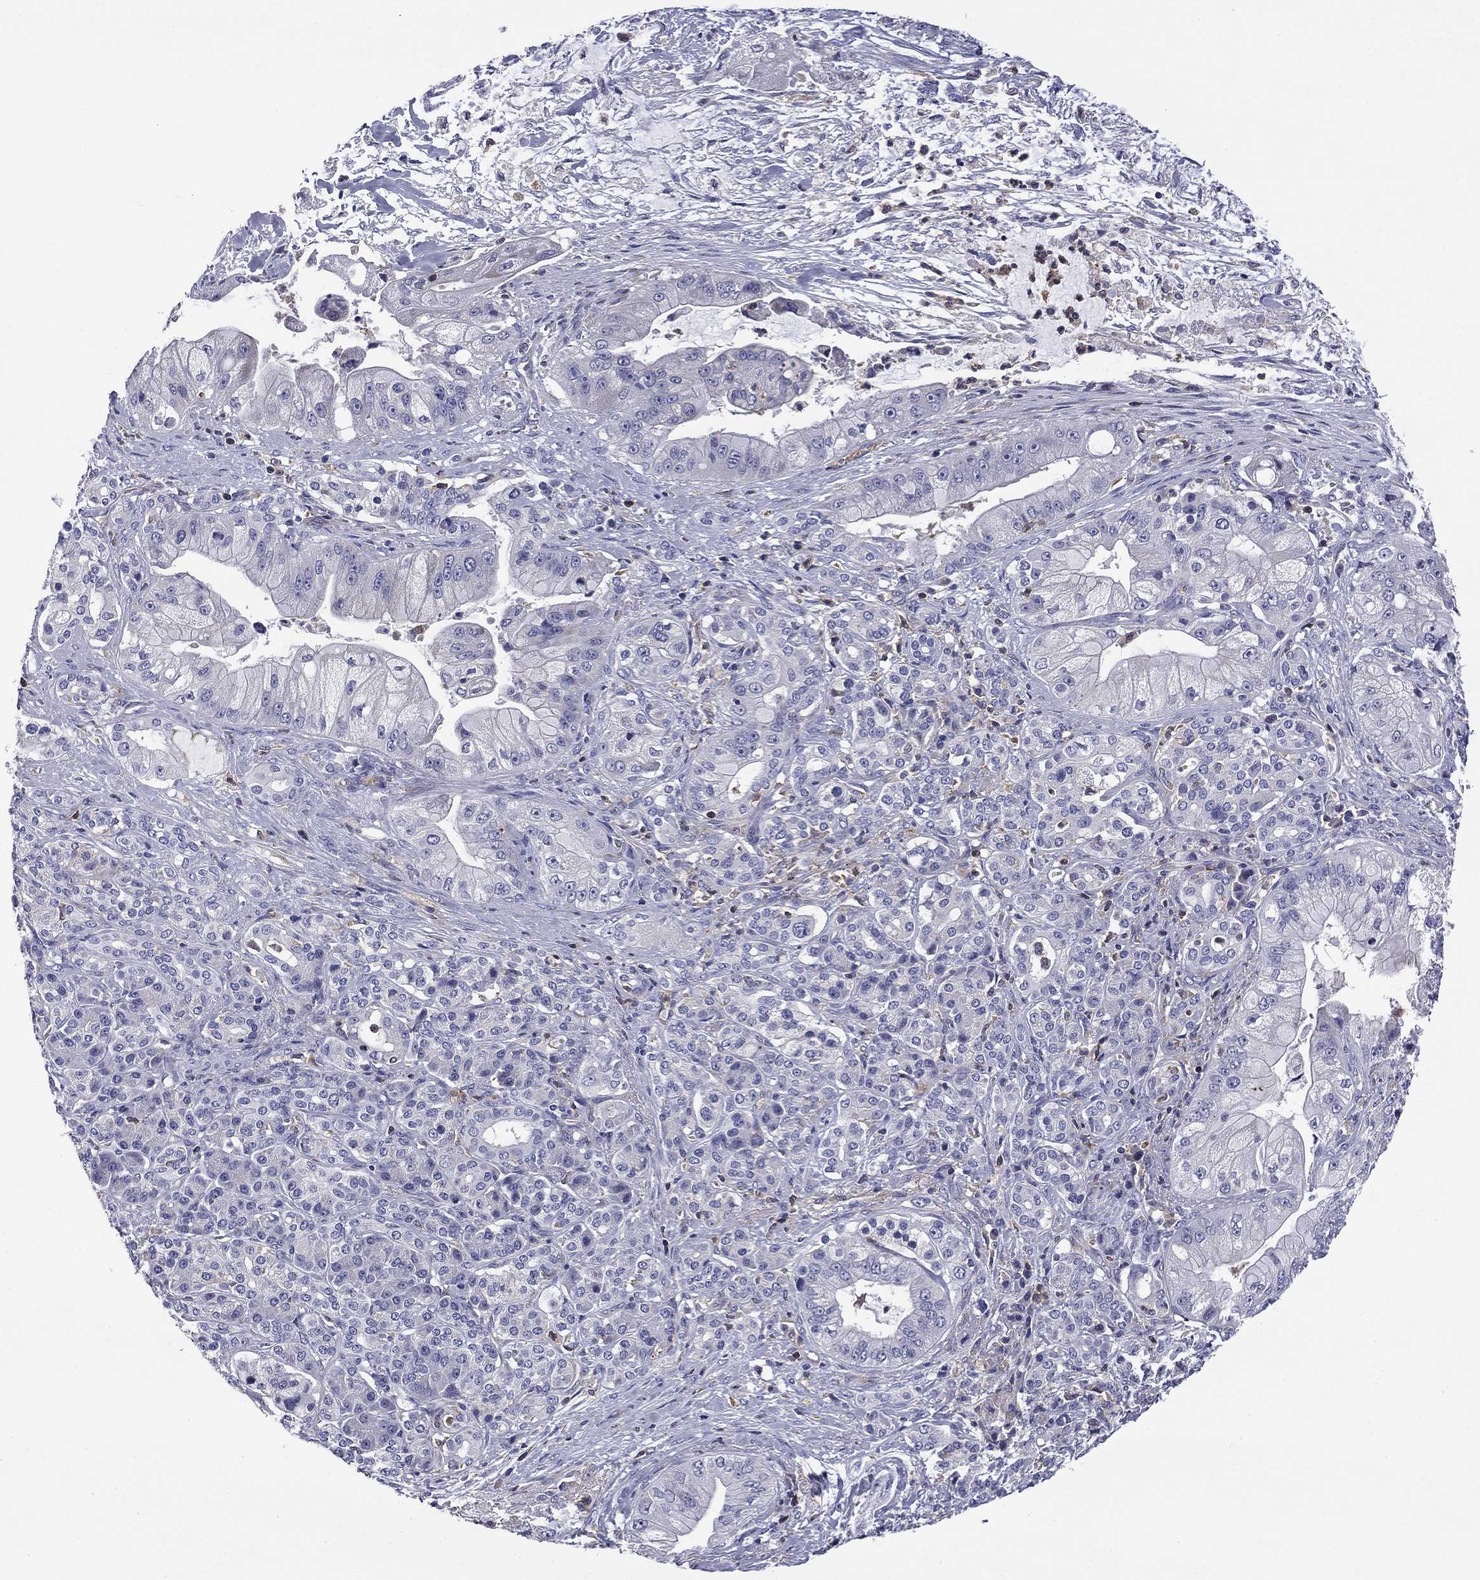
{"staining": {"intensity": "negative", "quantity": "none", "location": "none"}, "tissue": "pancreatic cancer", "cell_type": "Tumor cells", "image_type": "cancer", "snomed": [{"axis": "morphology", "description": "Normal tissue, NOS"}, {"axis": "morphology", "description": "Inflammation, NOS"}, {"axis": "morphology", "description": "Adenocarcinoma, NOS"}, {"axis": "topography", "description": "Pancreas"}], "caption": "Tumor cells show no significant staining in pancreatic cancer (adenocarcinoma).", "gene": "ARHGAP45", "patient": {"sex": "male", "age": 57}}